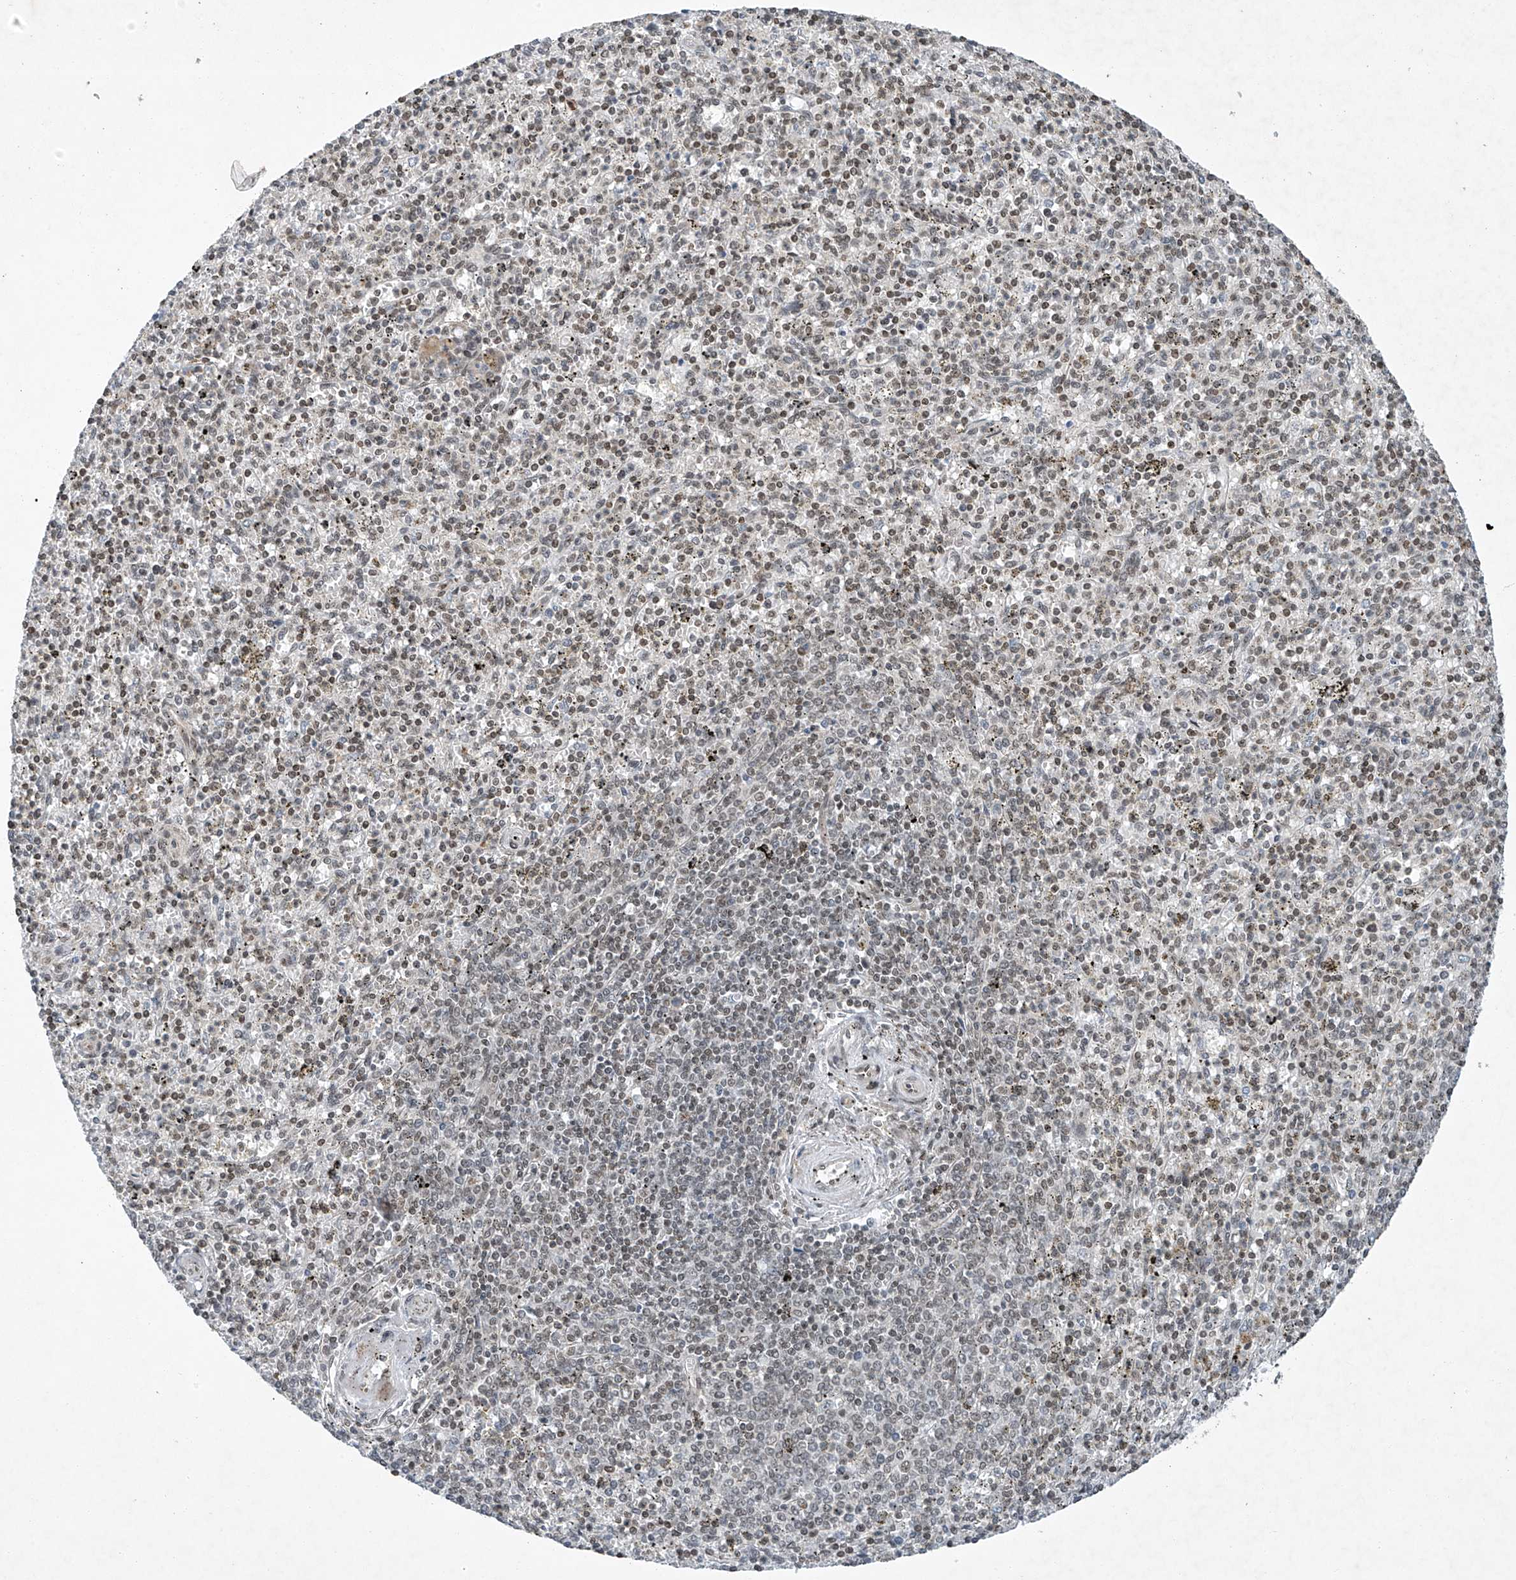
{"staining": {"intensity": "weak", "quantity": "25%-75%", "location": "nuclear"}, "tissue": "spleen", "cell_type": "Cells in red pulp", "image_type": "normal", "snomed": [{"axis": "morphology", "description": "Normal tissue, NOS"}, {"axis": "topography", "description": "Spleen"}], "caption": "This micrograph exhibits immunohistochemistry (IHC) staining of benign spleen, with low weak nuclear expression in approximately 25%-75% of cells in red pulp.", "gene": "TAF8", "patient": {"sex": "male", "age": 72}}